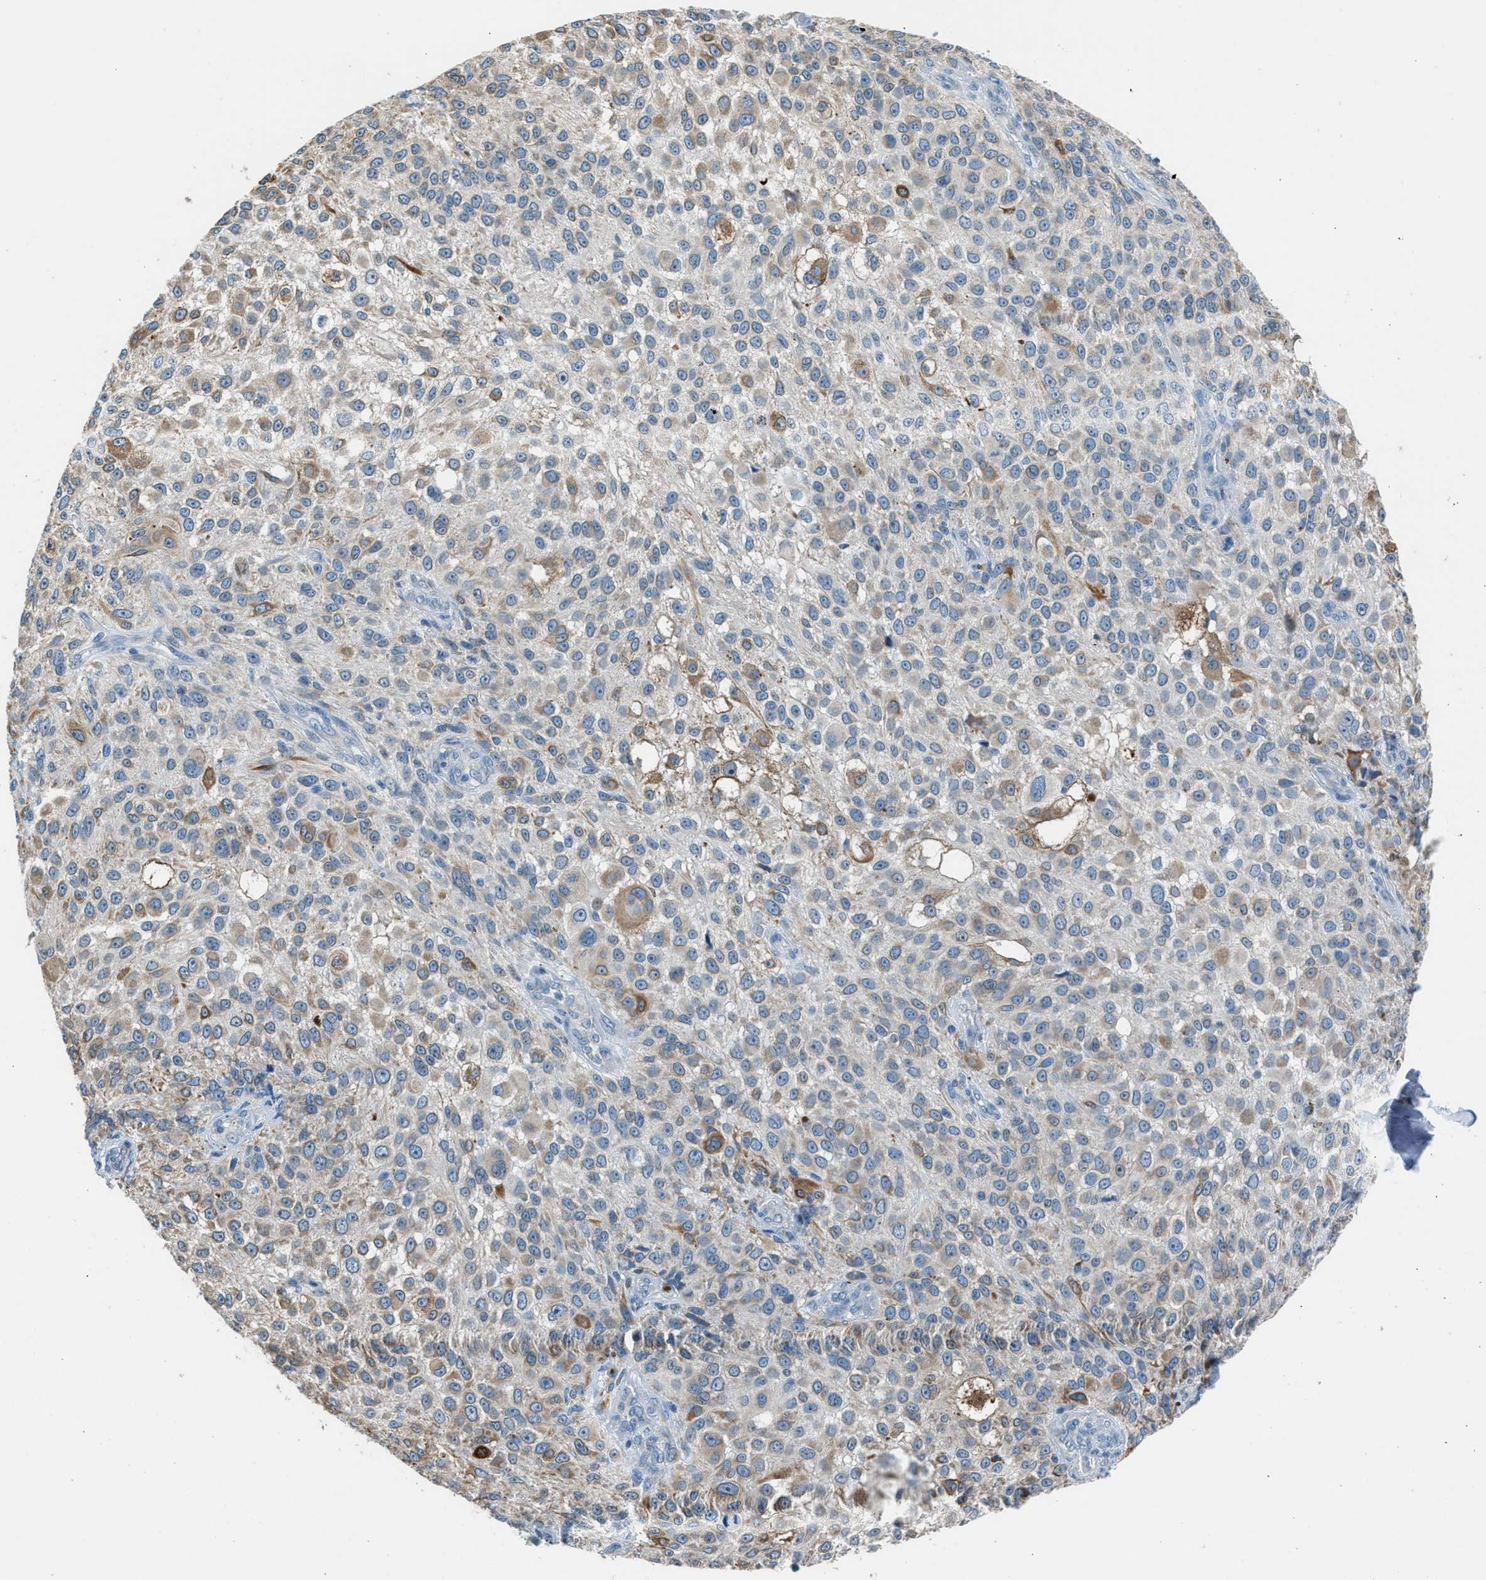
{"staining": {"intensity": "weak", "quantity": "25%-75%", "location": "cytoplasmic/membranous"}, "tissue": "melanoma", "cell_type": "Tumor cells", "image_type": "cancer", "snomed": [{"axis": "morphology", "description": "Necrosis, NOS"}, {"axis": "morphology", "description": "Malignant melanoma, NOS"}, {"axis": "topography", "description": "Skin"}], "caption": "Brown immunohistochemical staining in melanoma displays weak cytoplasmic/membranous staining in approximately 25%-75% of tumor cells.", "gene": "RNF41", "patient": {"sex": "female", "age": 87}}